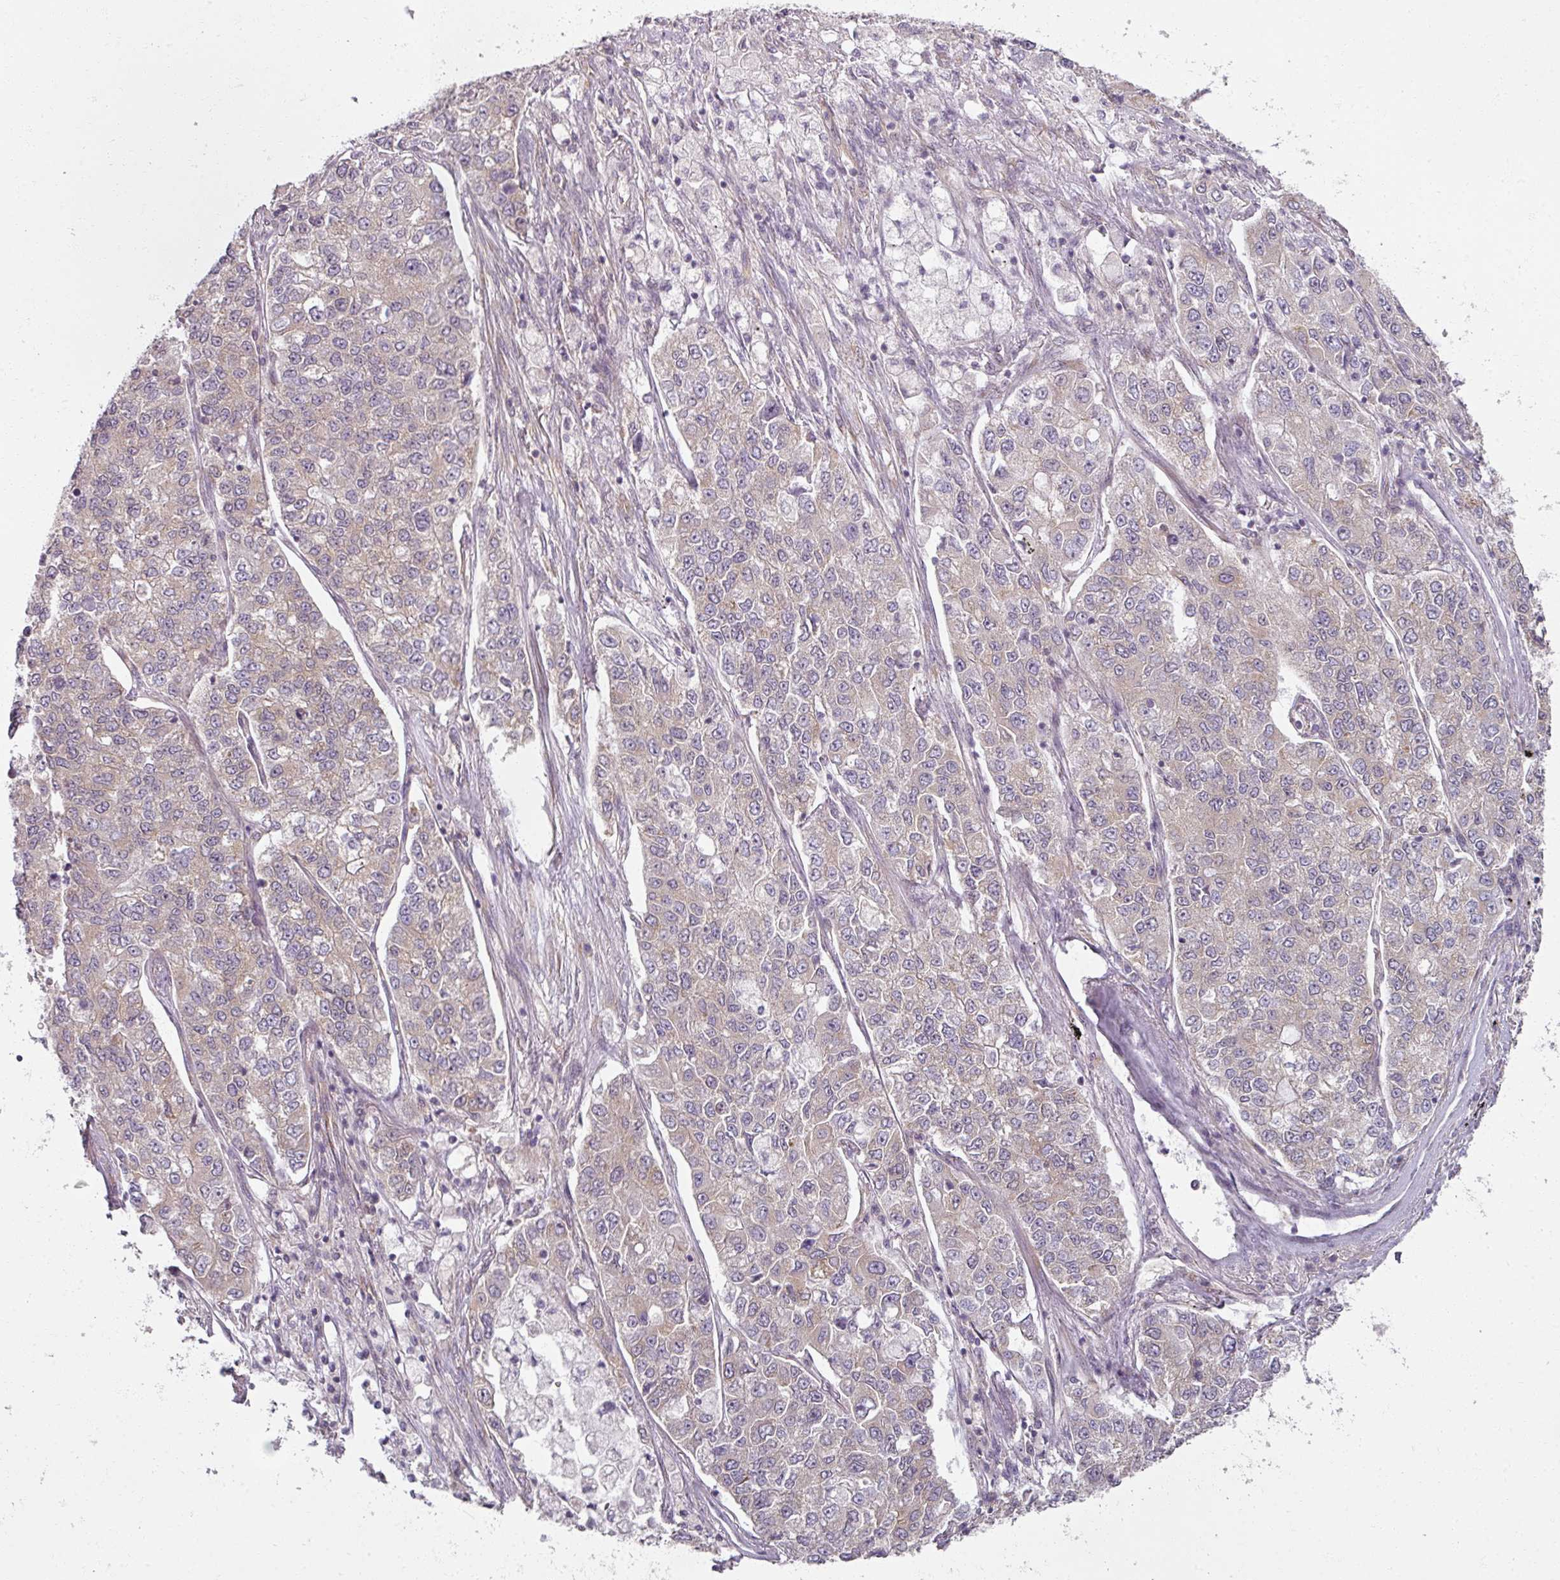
{"staining": {"intensity": "negative", "quantity": "none", "location": "none"}, "tissue": "lung cancer", "cell_type": "Tumor cells", "image_type": "cancer", "snomed": [{"axis": "morphology", "description": "Adenocarcinoma, NOS"}, {"axis": "topography", "description": "Lung"}], "caption": "Immunohistochemical staining of adenocarcinoma (lung) displays no significant staining in tumor cells. (DAB IHC visualized using brightfield microscopy, high magnification).", "gene": "AGPAT4", "patient": {"sex": "male", "age": 49}}